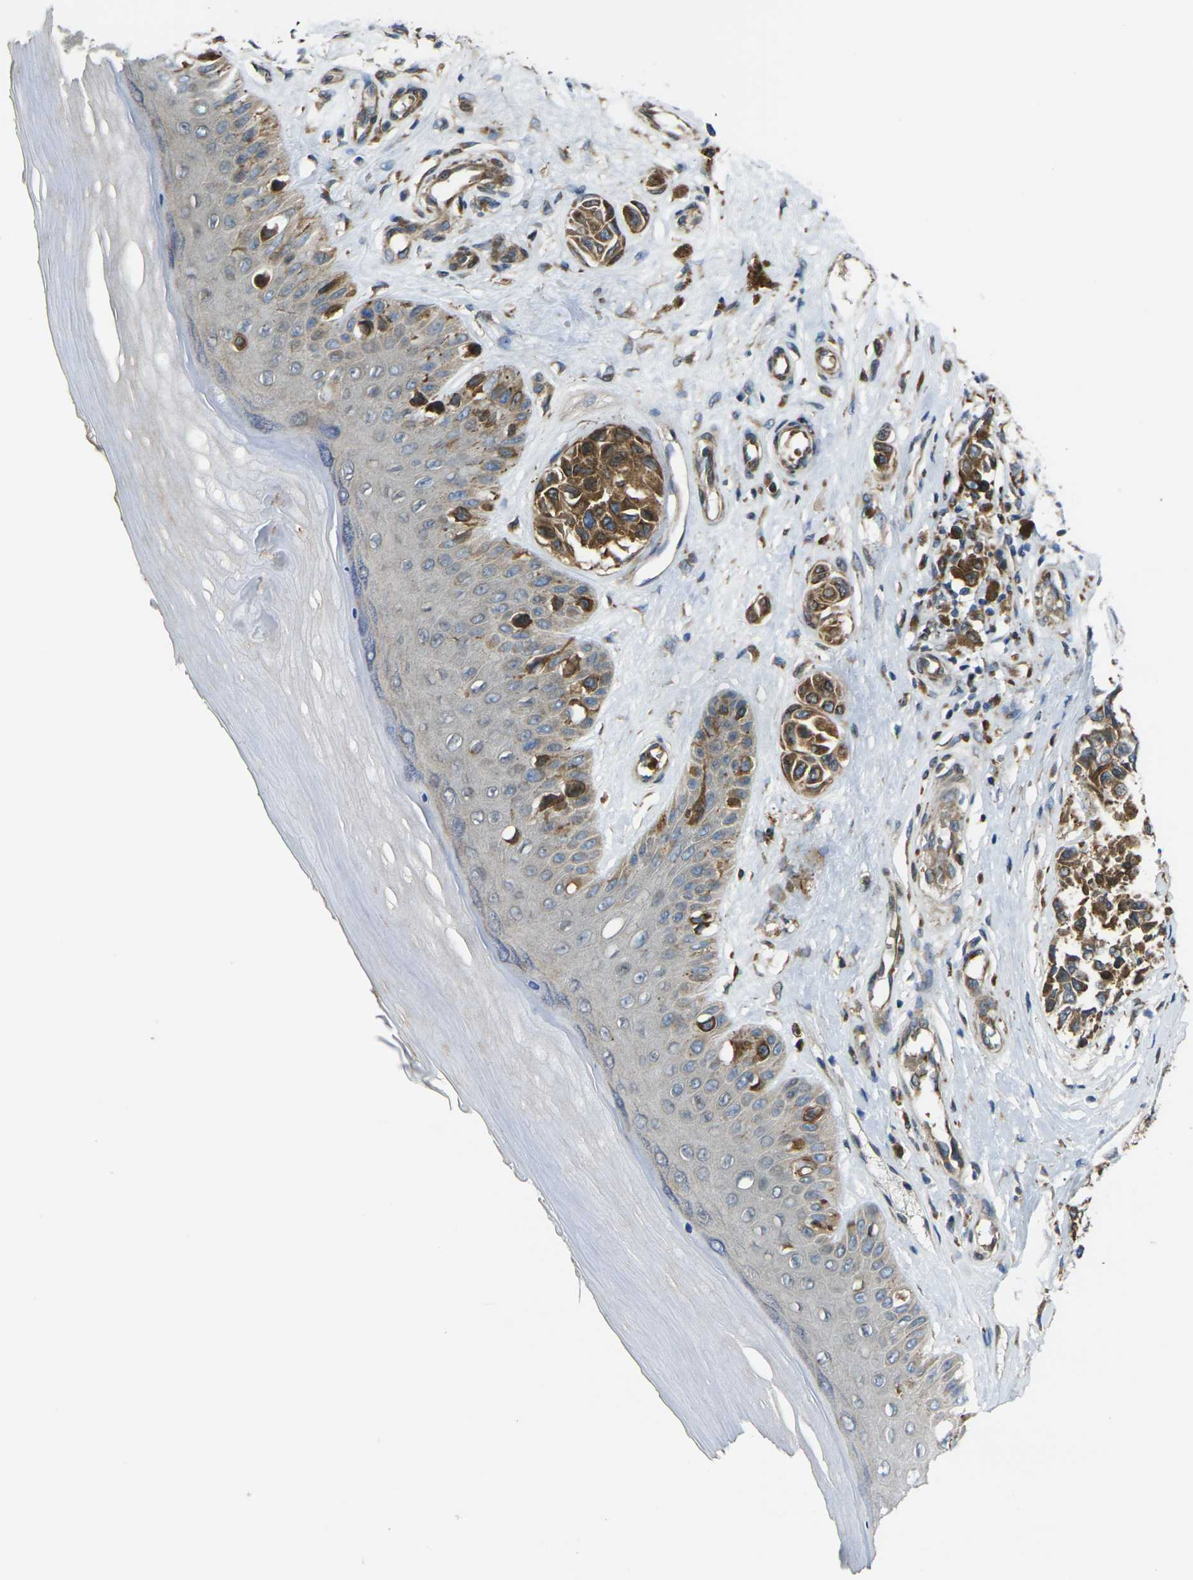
{"staining": {"intensity": "moderate", "quantity": ">75%", "location": "cytoplasmic/membranous"}, "tissue": "melanoma", "cell_type": "Tumor cells", "image_type": "cancer", "snomed": [{"axis": "morphology", "description": "Malignant melanoma, NOS"}, {"axis": "topography", "description": "Skin"}], "caption": "Malignant melanoma stained with a protein marker exhibits moderate staining in tumor cells.", "gene": "FZD1", "patient": {"sex": "female", "age": 64}}